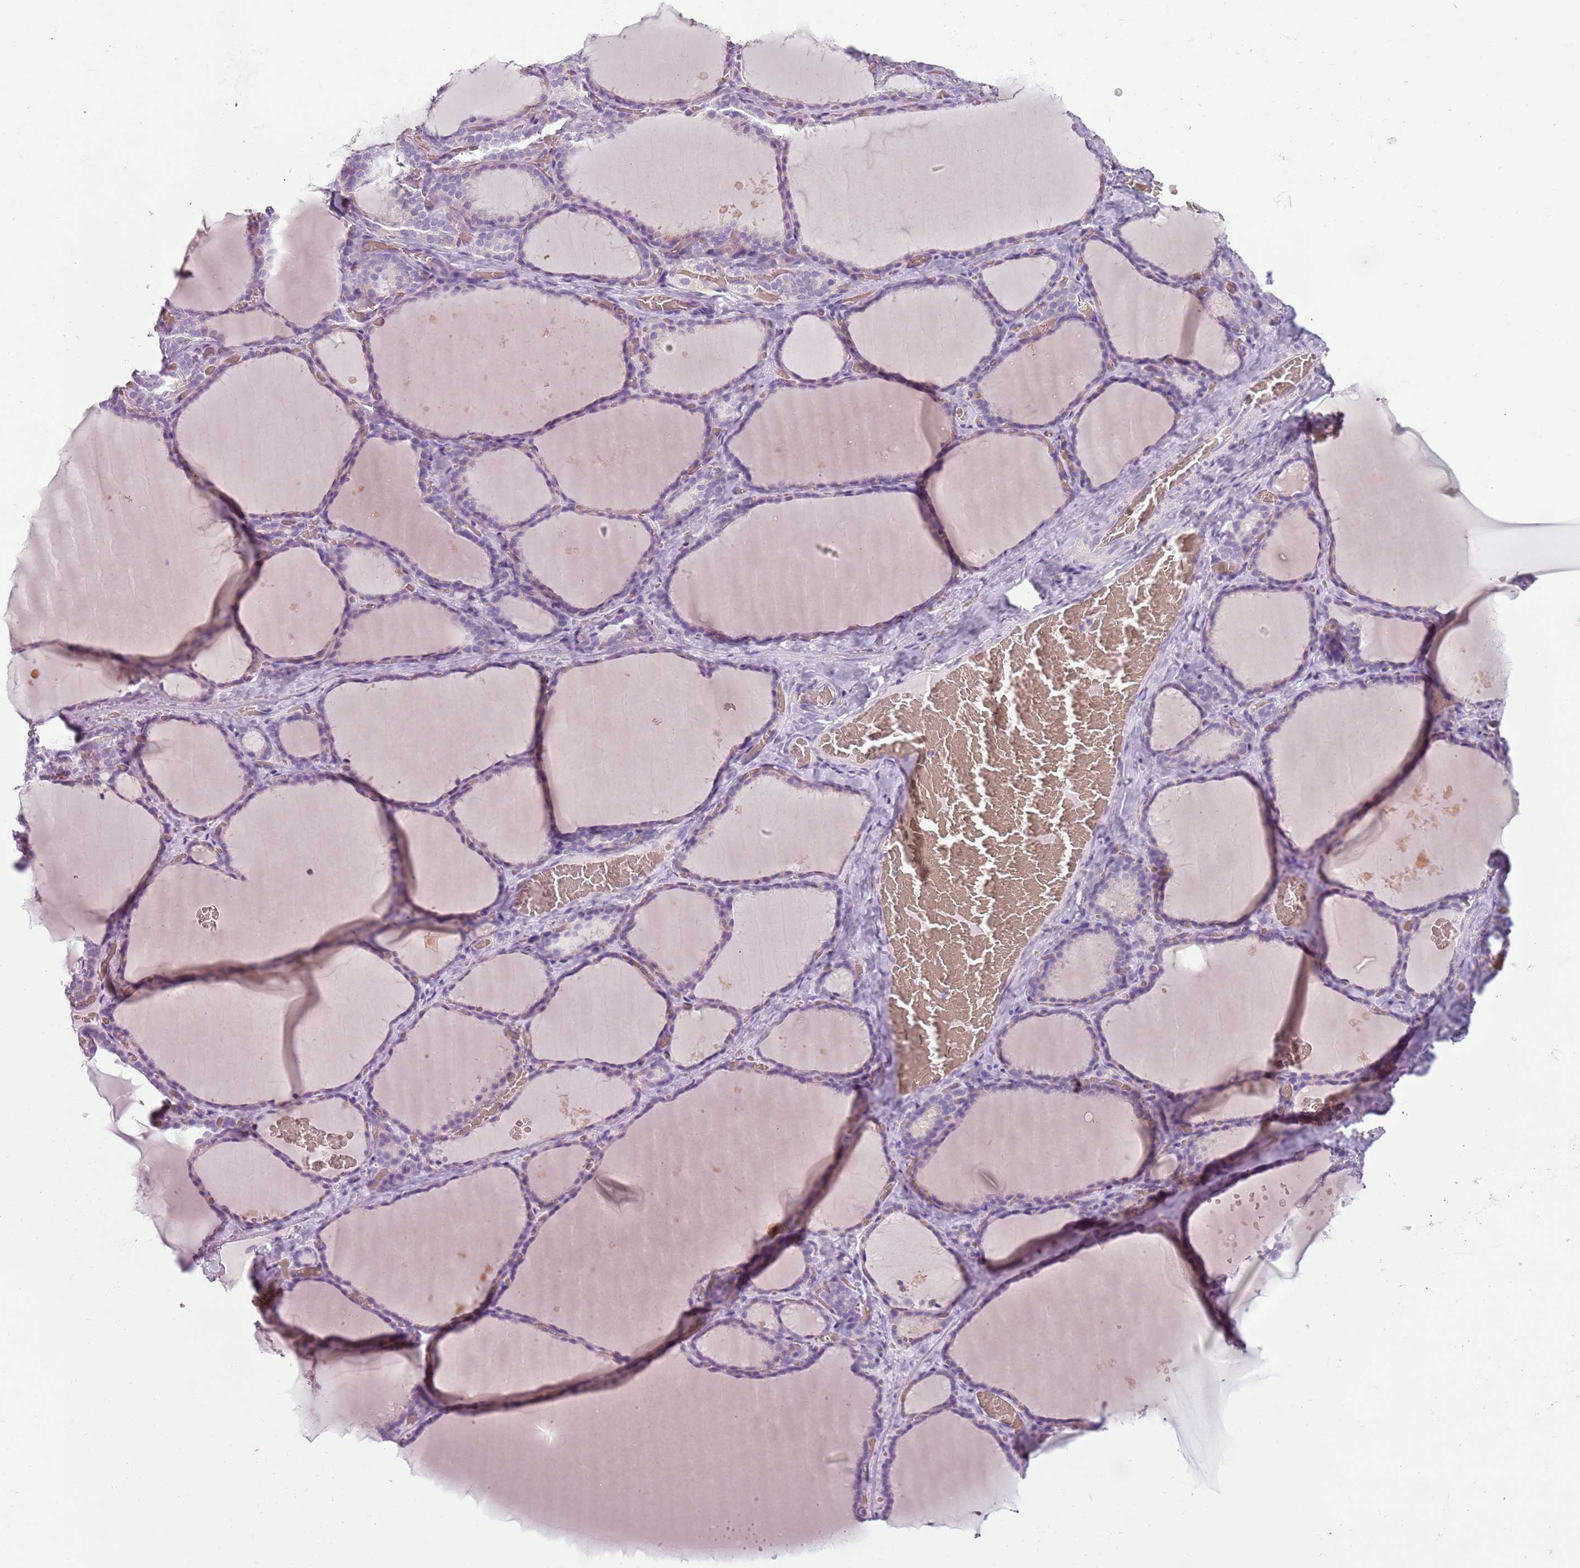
{"staining": {"intensity": "moderate", "quantity": "<25%", "location": "cytoplasmic/membranous"}, "tissue": "thyroid gland", "cell_type": "Glandular cells", "image_type": "normal", "snomed": [{"axis": "morphology", "description": "Normal tissue, NOS"}, {"axis": "topography", "description": "Thyroid gland"}], "caption": "Protein expression analysis of normal thyroid gland displays moderate cytoplasmic/membranous positivity in approximately <25% of glandular cells. The staining is performed using DAB brown chromogen to label protein expression. The nuclei are counter-stained blue using hematoxylin.", "gene": "MEGF8", "patient": {"sex": "female", "age": 39}}